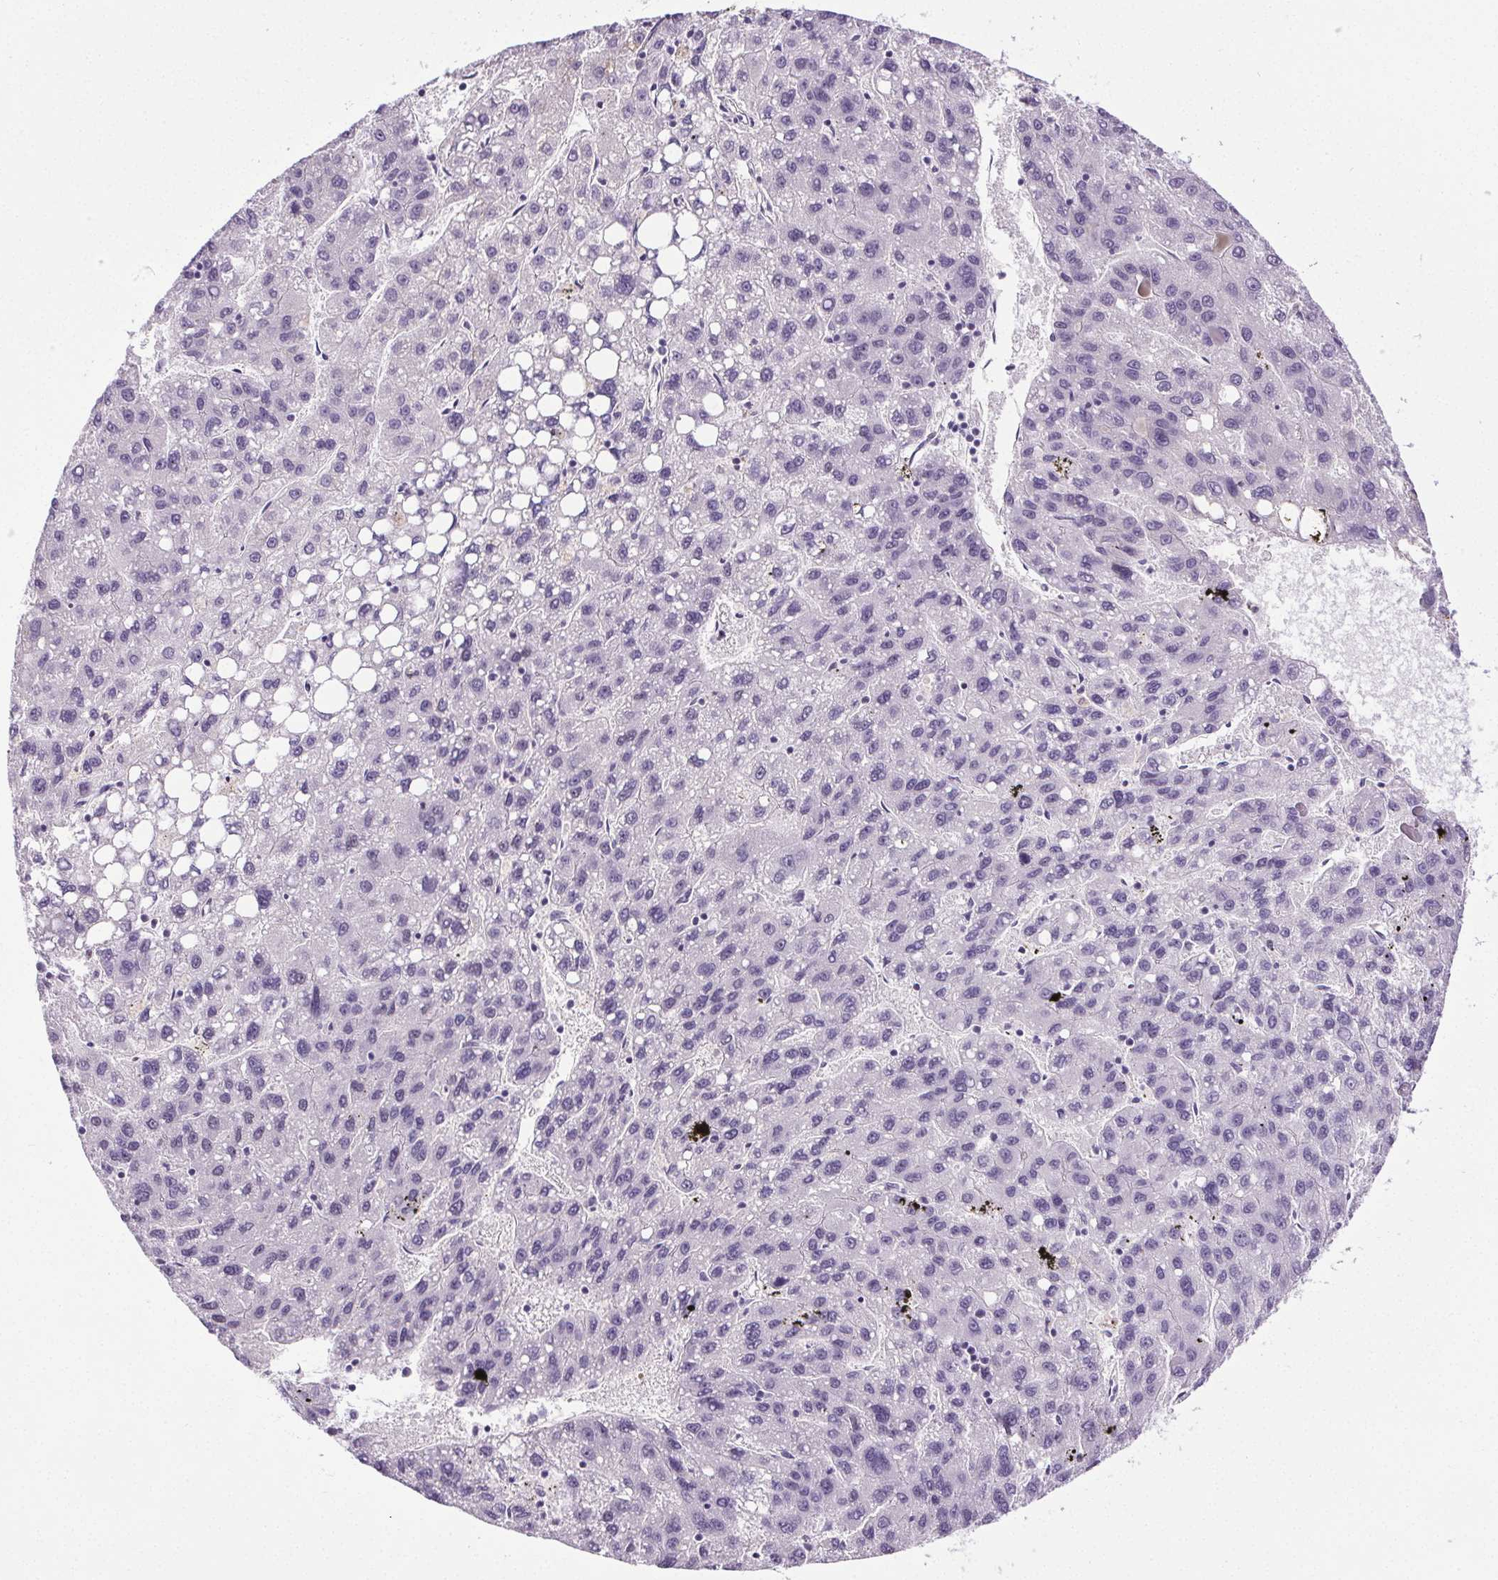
{"staining": {"intensity": "negative", "quantity": "none", "location": "none"}, "tissue": "liver cancer", "cell_type": "Tumor cells", "image_type": "cancer", "snomed": [{"axis": "morphology", "description": "Carcinoma, Hepatocellular, NOS"}, {"axis": "topography", "description": "Liver"}], "caption": "A high-resolution photomicrograph shows IHC staining of hepatocellular carcinoma (liver), which shows no significant staining in tumor cells. (DAB IHC, high magnification).", "gene": "GP6", "patient": {"sex": "female", "age": 82}}